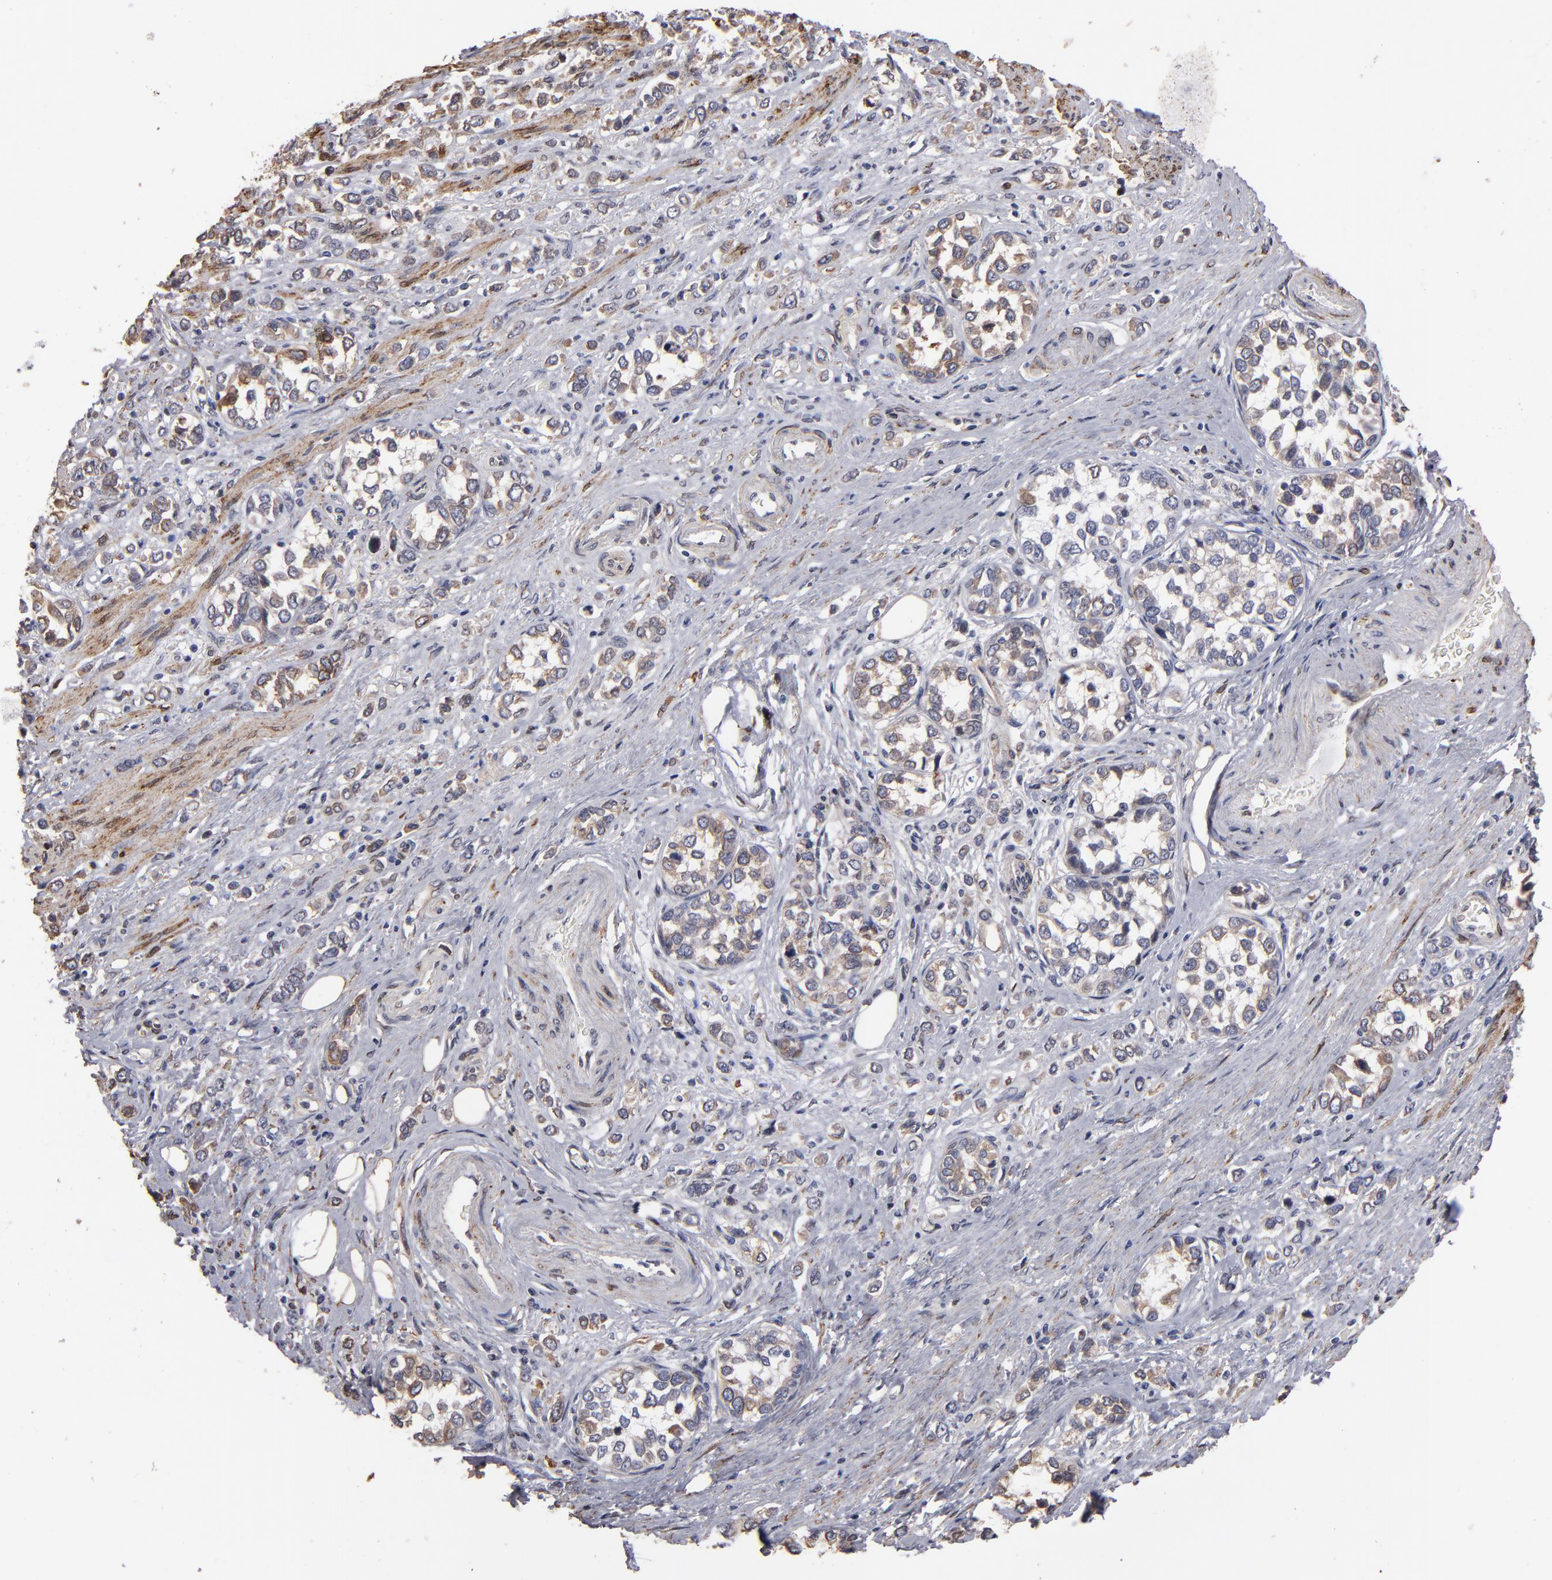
{"staining": {"intensity": "weak", "quantity": ">75%", "location": "cytoplasmic/membranous"}, "tissue": "stomach cancer", "cell_type": "Tumor cells", "image_type": "cancer", "snomed": [{"axis": "morphology", "description": "Adenocarcinoma, NOS"}, {"axis": "topography", "description": "Stomach, upper"}], "caption": "Protein expression analysis of stomach cancer demonstrates weak cytoplasmic/membranous expression in about >75% of tumor cells. Using DAB (3,3'-diaminobenzidine) (brown) and hematoxylin (blue) stains, captured at high magnification using brightfield microscopy.", "gene": "PGRMC1", "patient": {"sex": "male", "age": 76}}